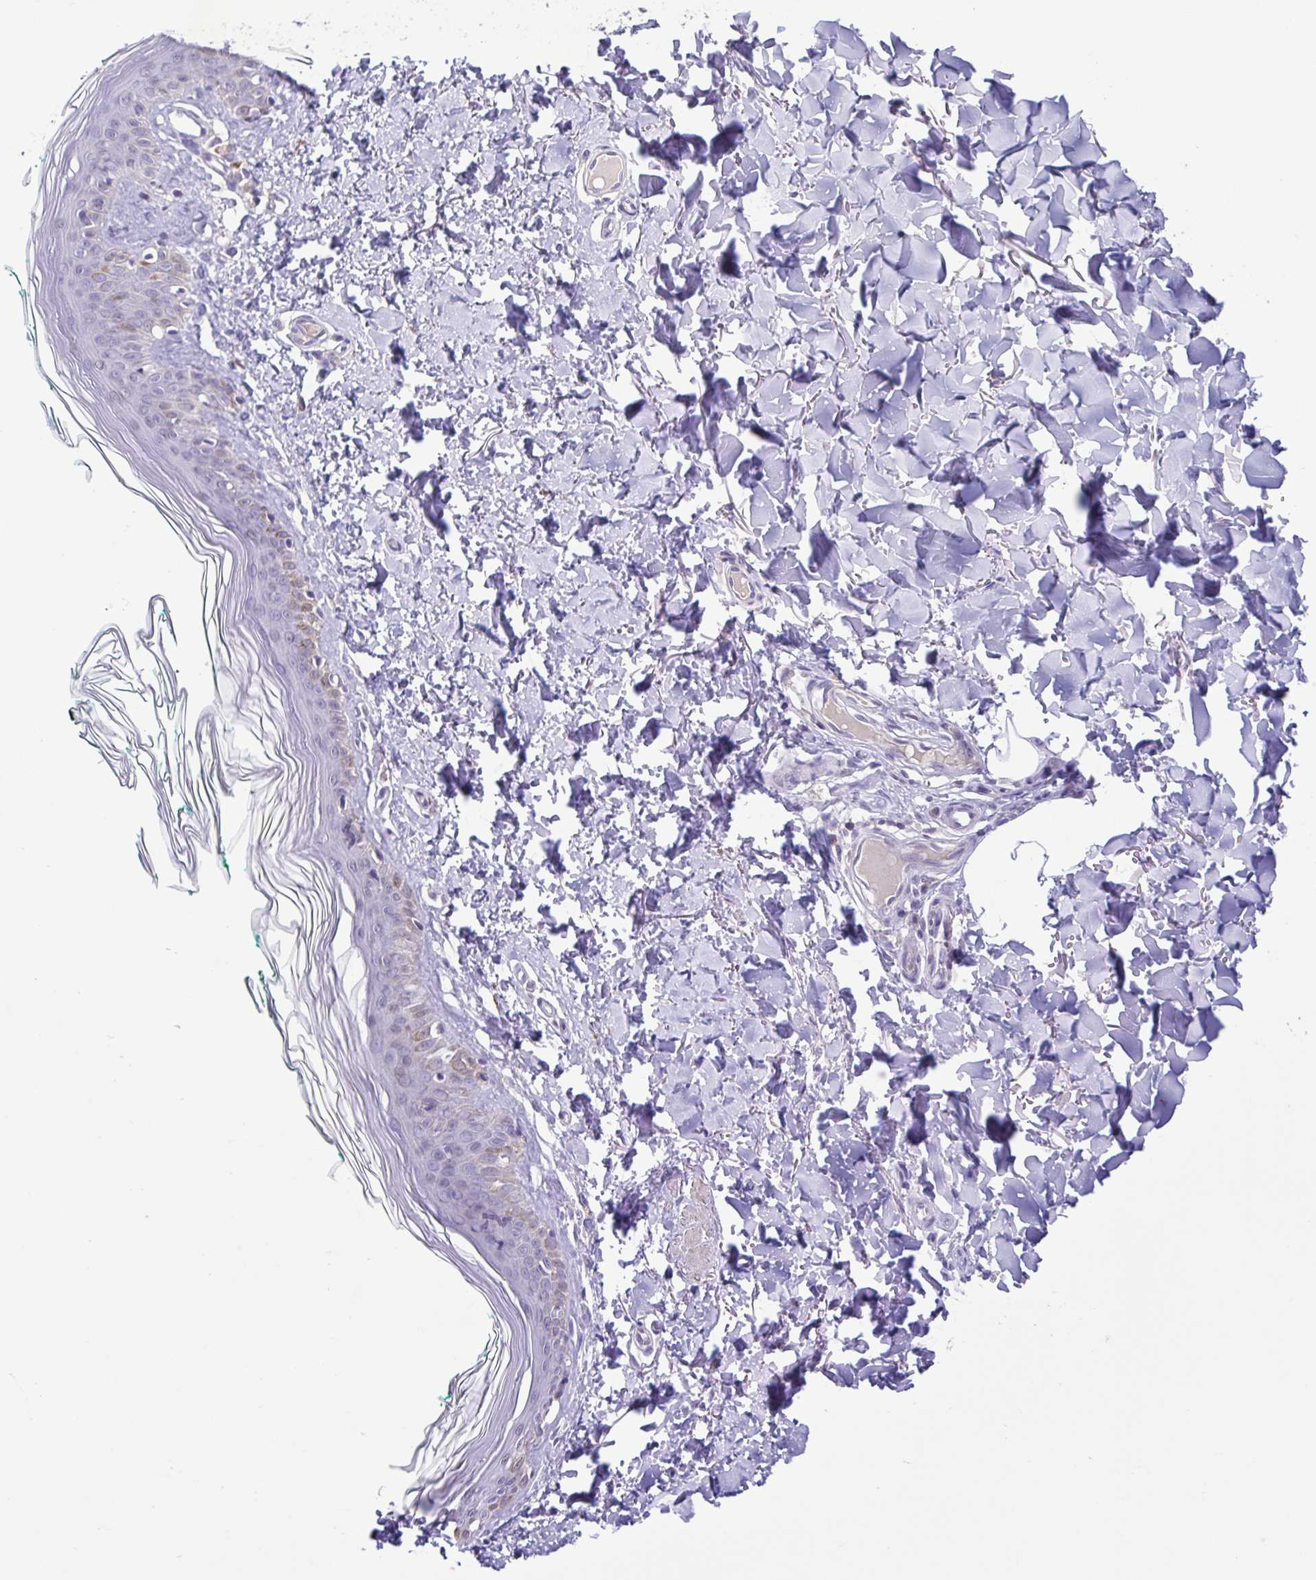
{"staining": {"intensity": "negative", "quantity": "none", "location": "none"}, "tissue": "skin", "cell_type": "Fibroblasts", "image_type": "normal", "snomed": [{"axis": "morphology", "description": "Normal tissue, NOS"}, {"axis": "topography", "description": "Skin"}, {"axis": "topography", "description": "Peripheral nerve tissue"}], "caption": "This is an IHC photomicrograph of unremarkable human skin. There is no positivity in fibroblasts.", "gene": "ACTRT3", "patient": {"sex": "female", "age": 45}}